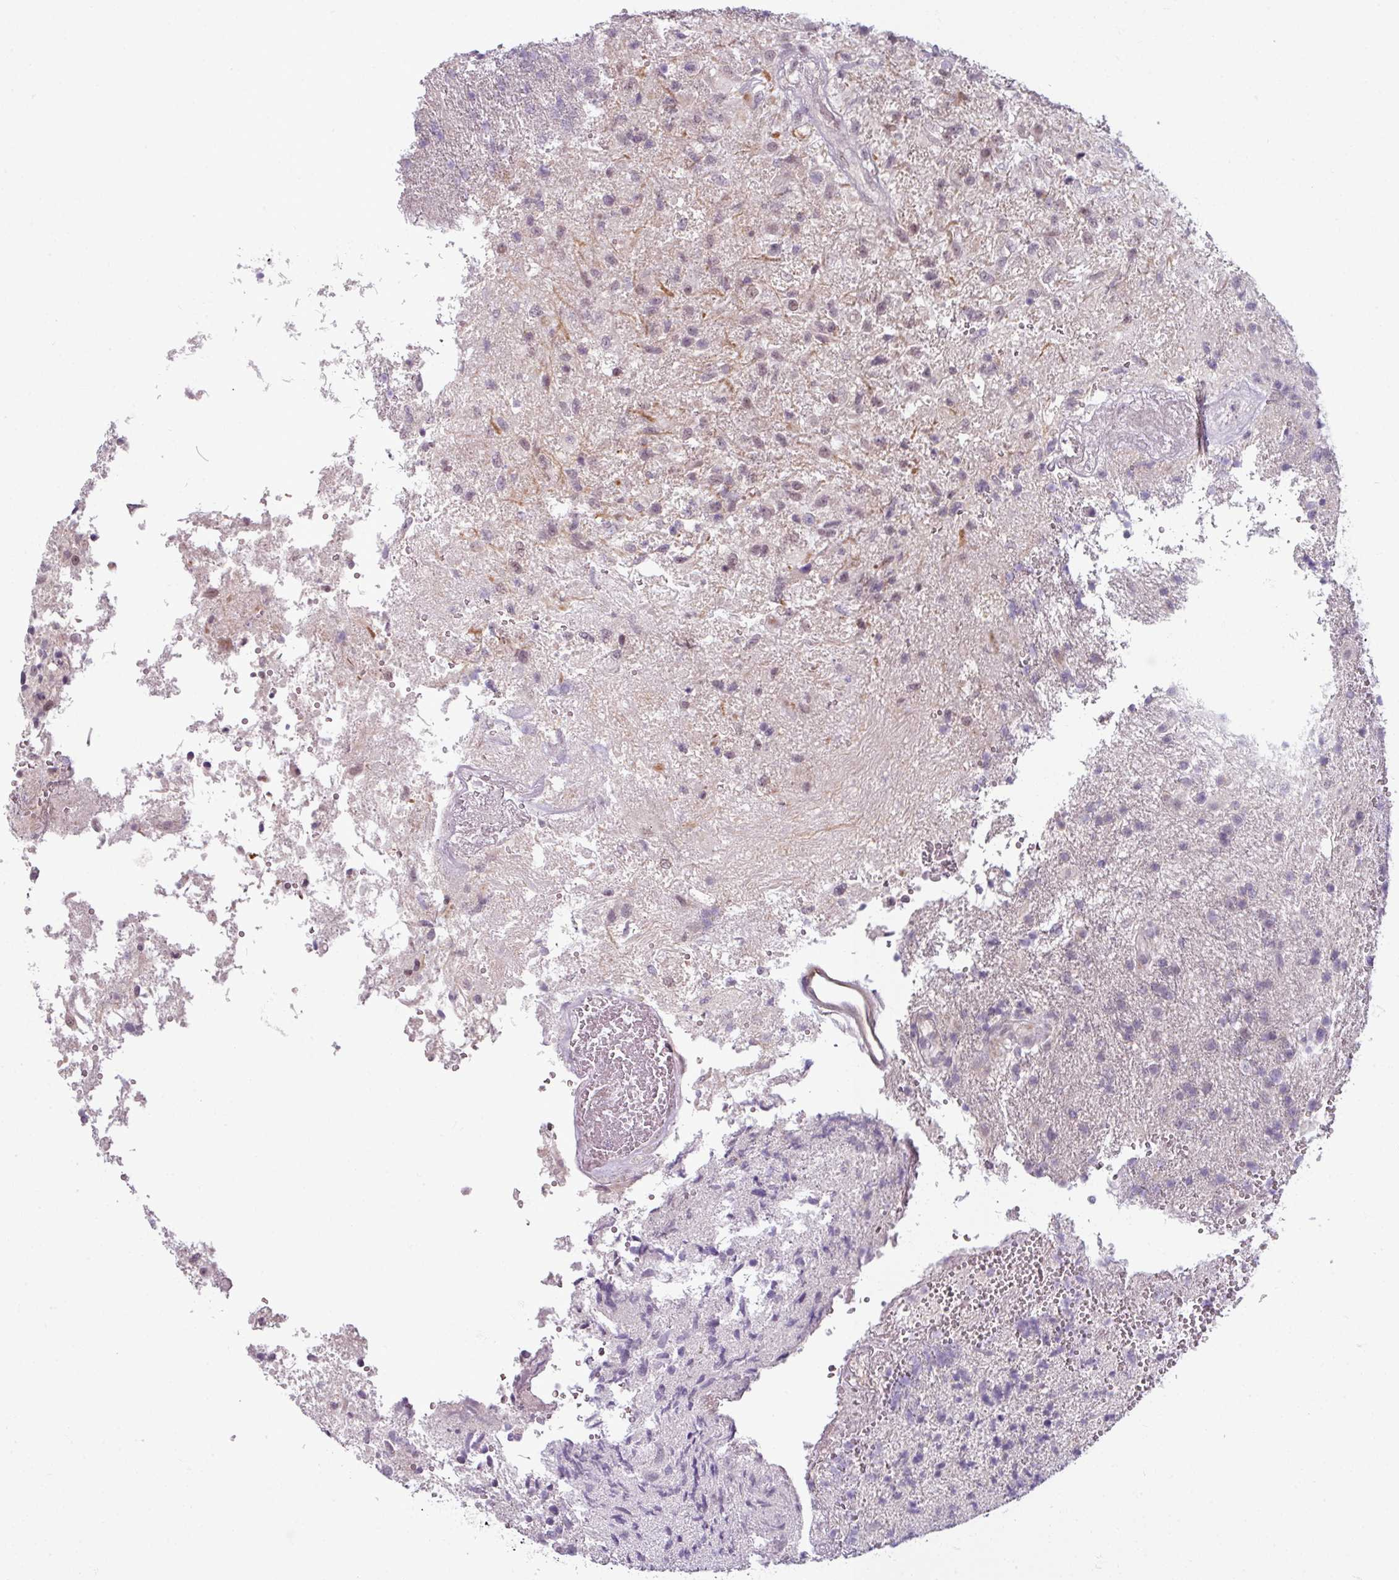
{"staining": {"intensity": "weak", "quantity": "<25%", "location": "nuclear"}, "tissue": "glioma", "cell_type": "Tumor cells", "image_type": "cancer", "snomed": [{"axis": "morphology", "description": "Glioma, malignant, High grade"}, {"axis": "topography", "description": "Brain"}], "caption": "Image shows no significant protein positivity in tumor cells of glioma. (DAB (3,3'-diaminobenzidine) immunohistochemistry, high magnification).", "gene": "UVSSA", "patient": {"sex": "male", "age": 56}}